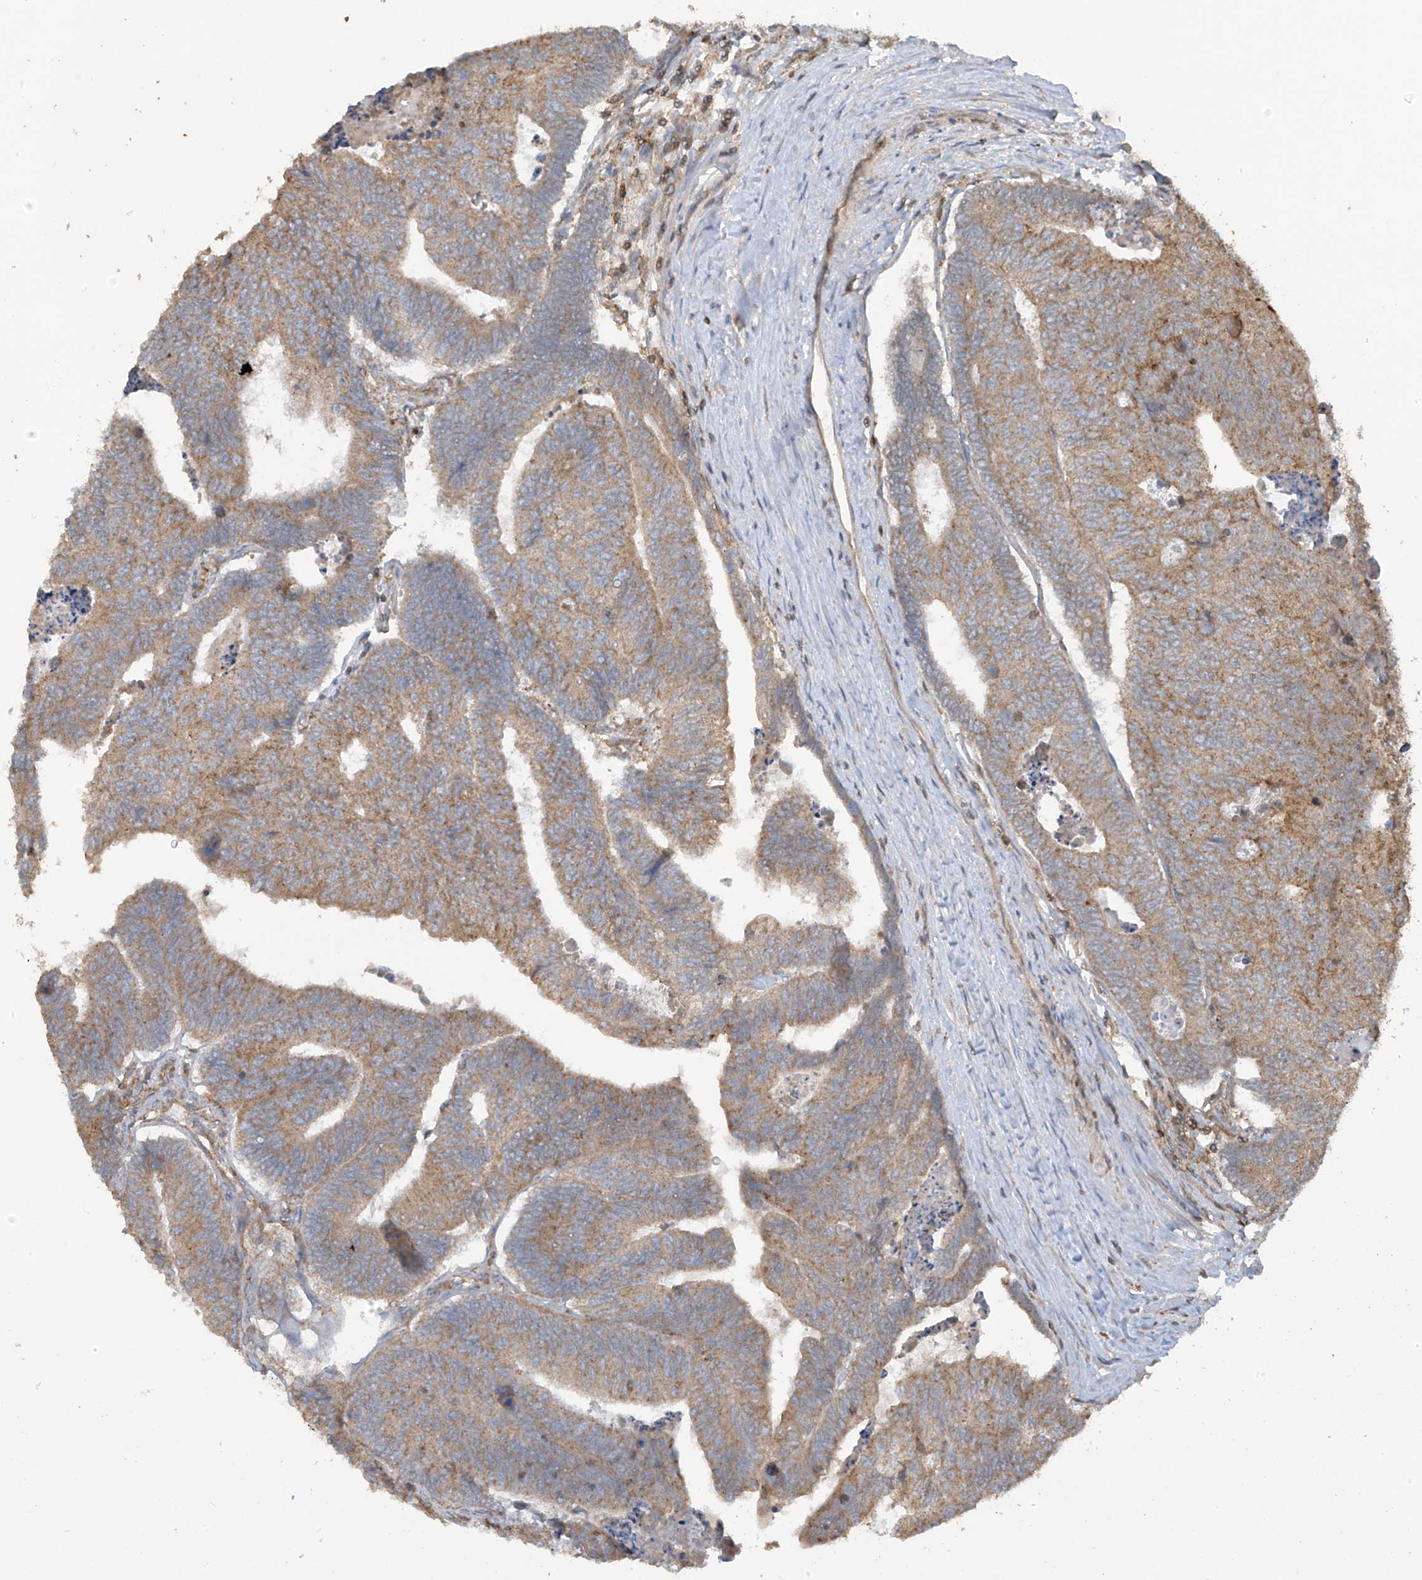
{"staining": {"intensity": "moderate", "quantity": ">75%", "location": "cytoplasmic/membranous"}, "tissue": "colorectal cancer", "cell_type": "Tumor cells", "image_type": "cancer", "snomed": [{"axis": "morphology", "description": "Adenocarcinoma, NOS"}, {"axis": "topography", "description": "Colon"}], "caption": "A brown stain highlights moderate cytoplasmic/membranous staining of a protein in adenocarcinoma (colorectal) tumor cells.", "gene": "COX10", "patient": {"sex": "female", "age": 67}}